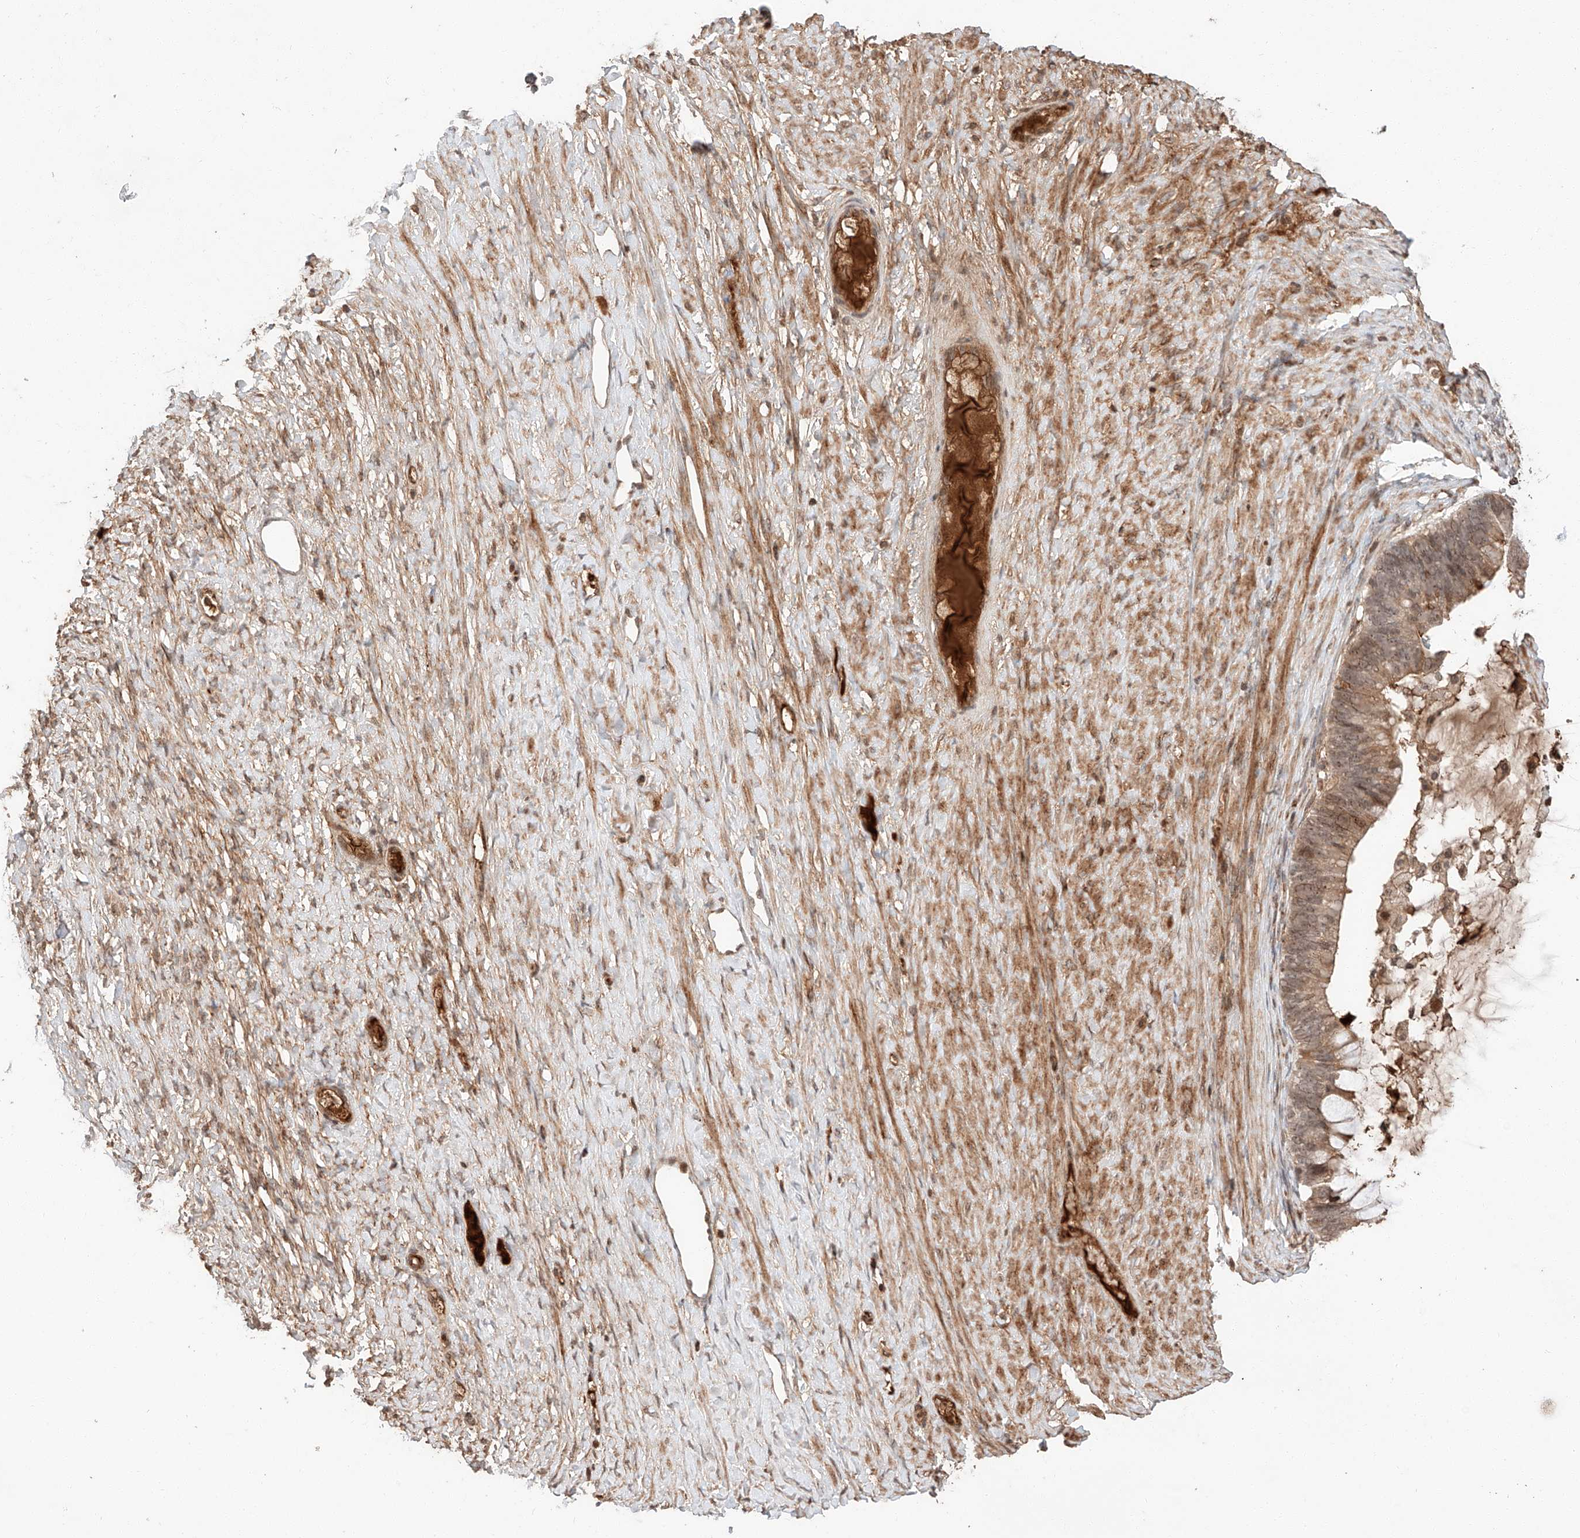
{"staining": {"intensity": "moderate", "quantity": "25%-75%", "location": "cytoplasmic/membranous"}, "tissue": "ovarian cancer", "cell_type": "Tumor cells", "image_type": "cancer", "snomed": [{"axis": "morphology", "description": "Cystadenocarcinoma, mucinous, NOS"}, {"axis": "topography", "description": "Ovary"}], "caption": "The image shows a brown stain indicating the presence of a protein in the cytoplasmic/membranous of tumor cells in mucinous cystadenocarcinoma (ovarian).", "gene": "ARHGAP33", "patient": {"sex": "female", "age": 61}}